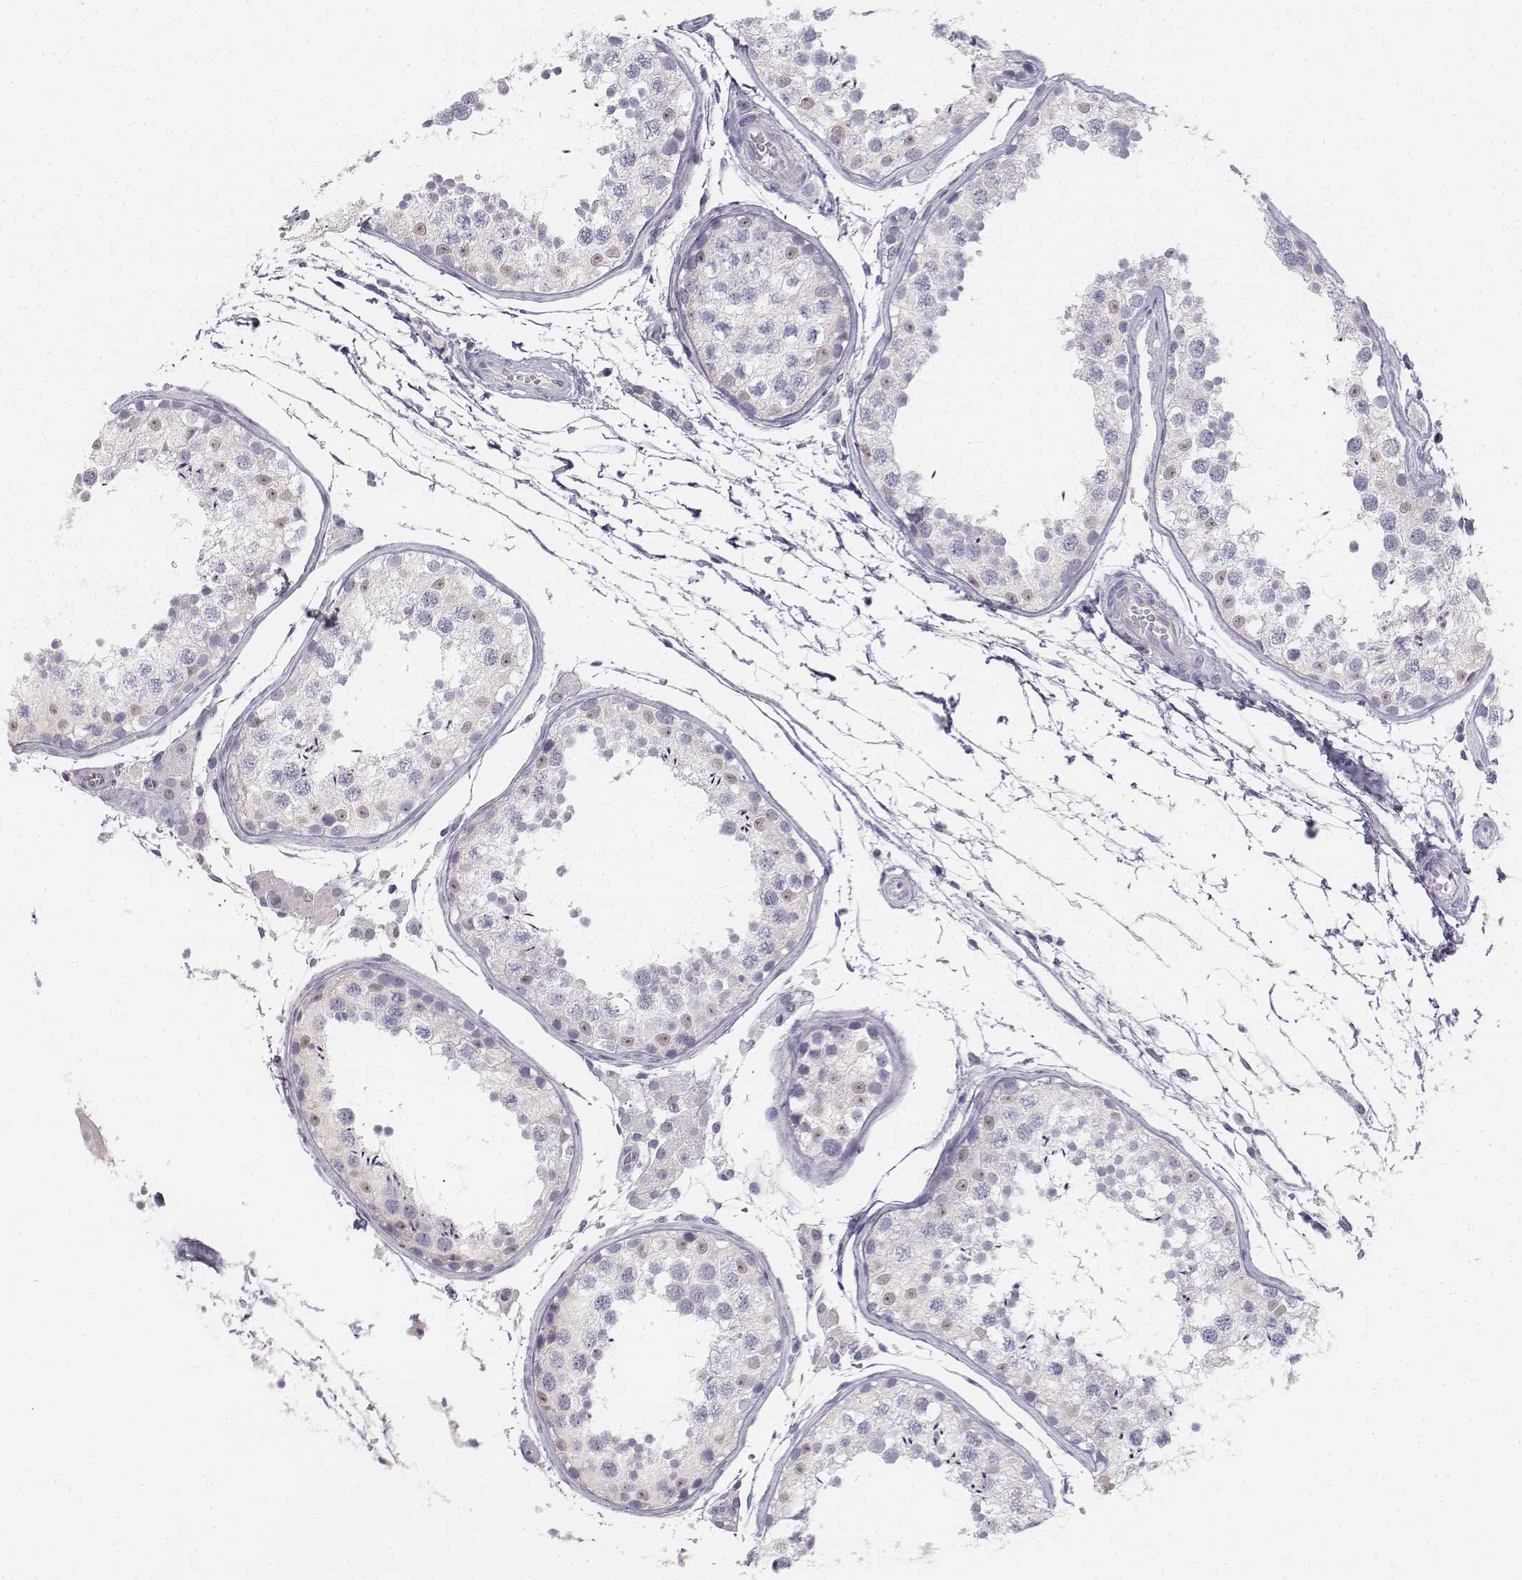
{"staining": {"intensity": "weak", "quantity": "<25%", "location": "nuclear"}, "tissue": "testis", "cell_type": "Cells in seminiferous ducts", "image_type": "normal", "snomed": [{"axis": "morphology", "description": "Normal tissue, NOS"}, {"axis": "topography", "description": "Testis"}], "caption": "Testis was stained to show a protein in brown. There is no significant staining in cells in seminiferous ducts. The staining was performed using DAB (3,3'-diaminobenzidine) to visualize the protein expression in brown, while the nuclei were stained in blue with hematoxylin (Magnification: 20x).", "gene": "UCN2", "patient": {"sex": "male", "age": 29}}